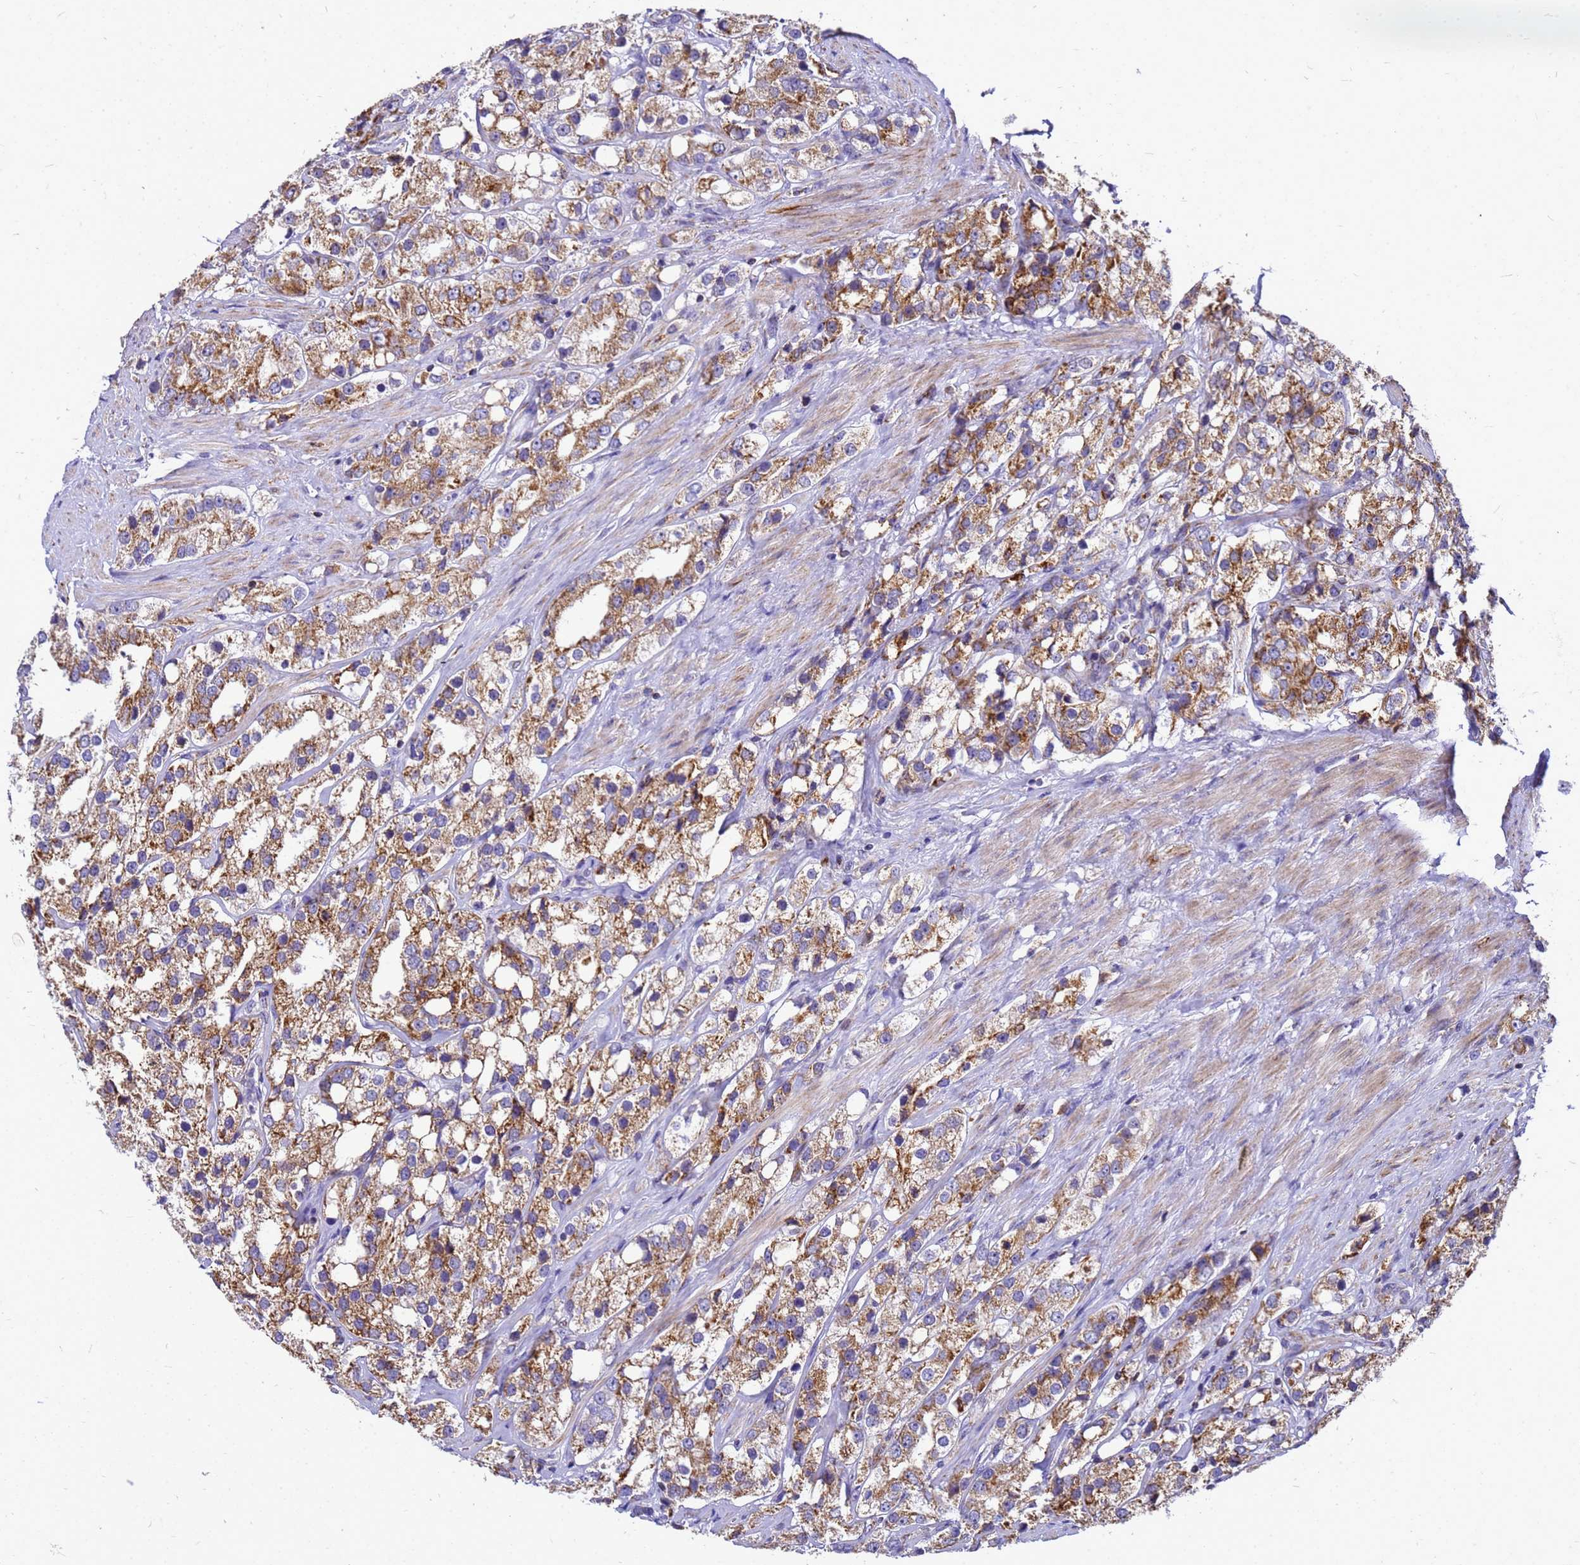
{"staining": {"intensity": "moderate", "quantity": ">75%", "location": "cytoplasmic/membranous"}, "tissue": "prostate cancer", "cell_type": "Tumor cells", "image_type": "cancer", "snomed": [{"axis": "morphology", "description": "Adenocarcinoma, NOS"}, {"axis": "topography", "description": "Prostate"}], "caption": "Immunohistochemistry photomicrograph of neoplastic tissue: human prostate cancer stained using IHC demonstrates medium levels of moderate protein expression localized specifically in the cytoplasmic/membranous of tumor cells, appearing as a cytoplasmic/membranous brown color.", "gene": "CMC4", "patient": {"sex": "male", "age": 79}}